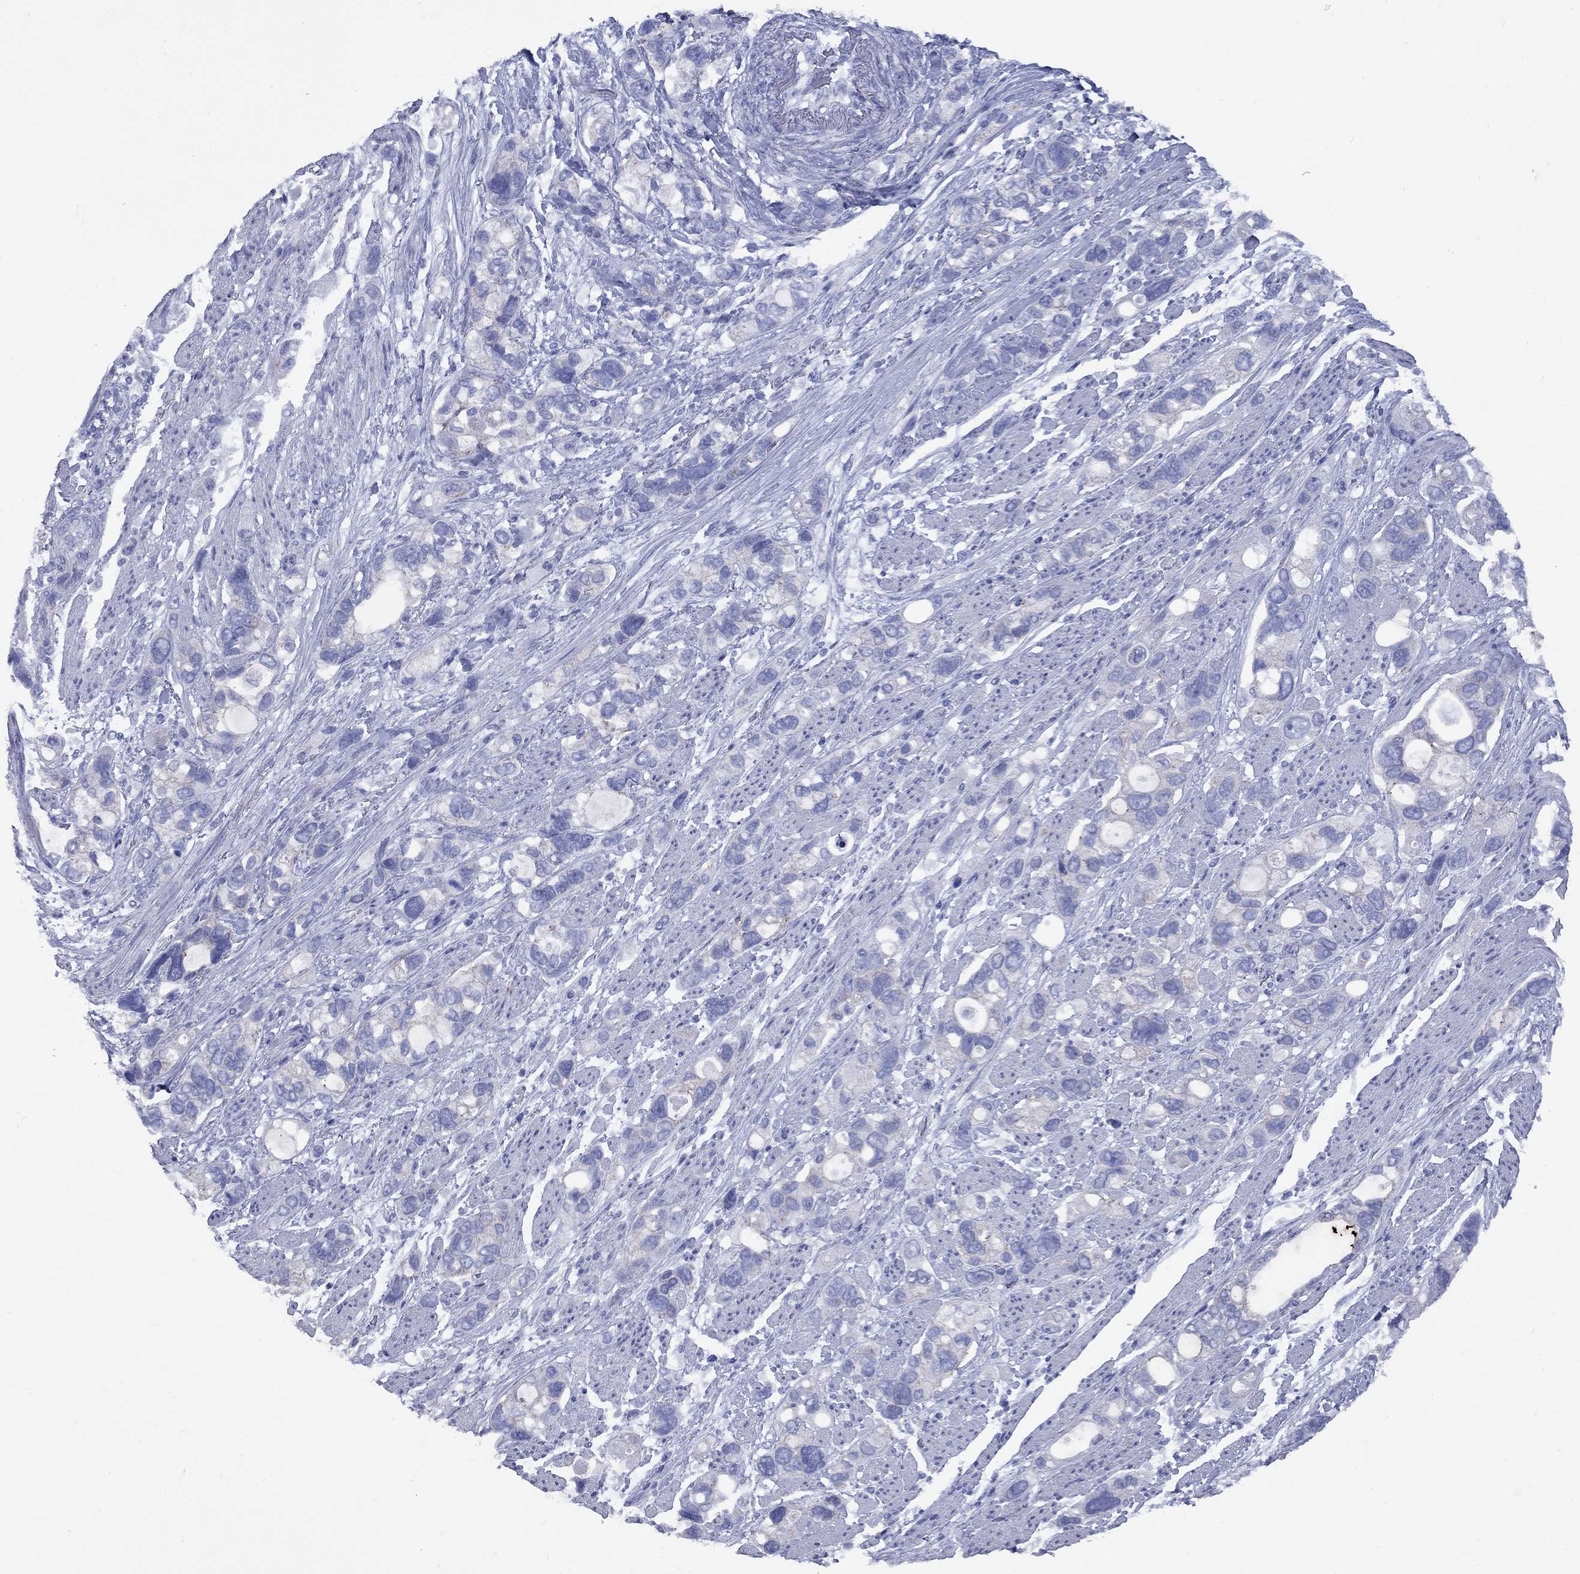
{"staining": {"intensity": "negative", "quantity": "none", "location": "none"}, "tissue": "stomach cancer", "cell_type": "Tumor cells", "image_type": "cancer", "snomed": [{"axis": "morphology", "description": "Adenocarcinoma, NOS"}, {"axis": "topography", "description": "Stomach, upper"}], "caption": "A micrograph of human stomach cancer is negative for staining in tumor cells.", "gene": "PDZD3", "patient": {"sex": "female", "age": 81}}